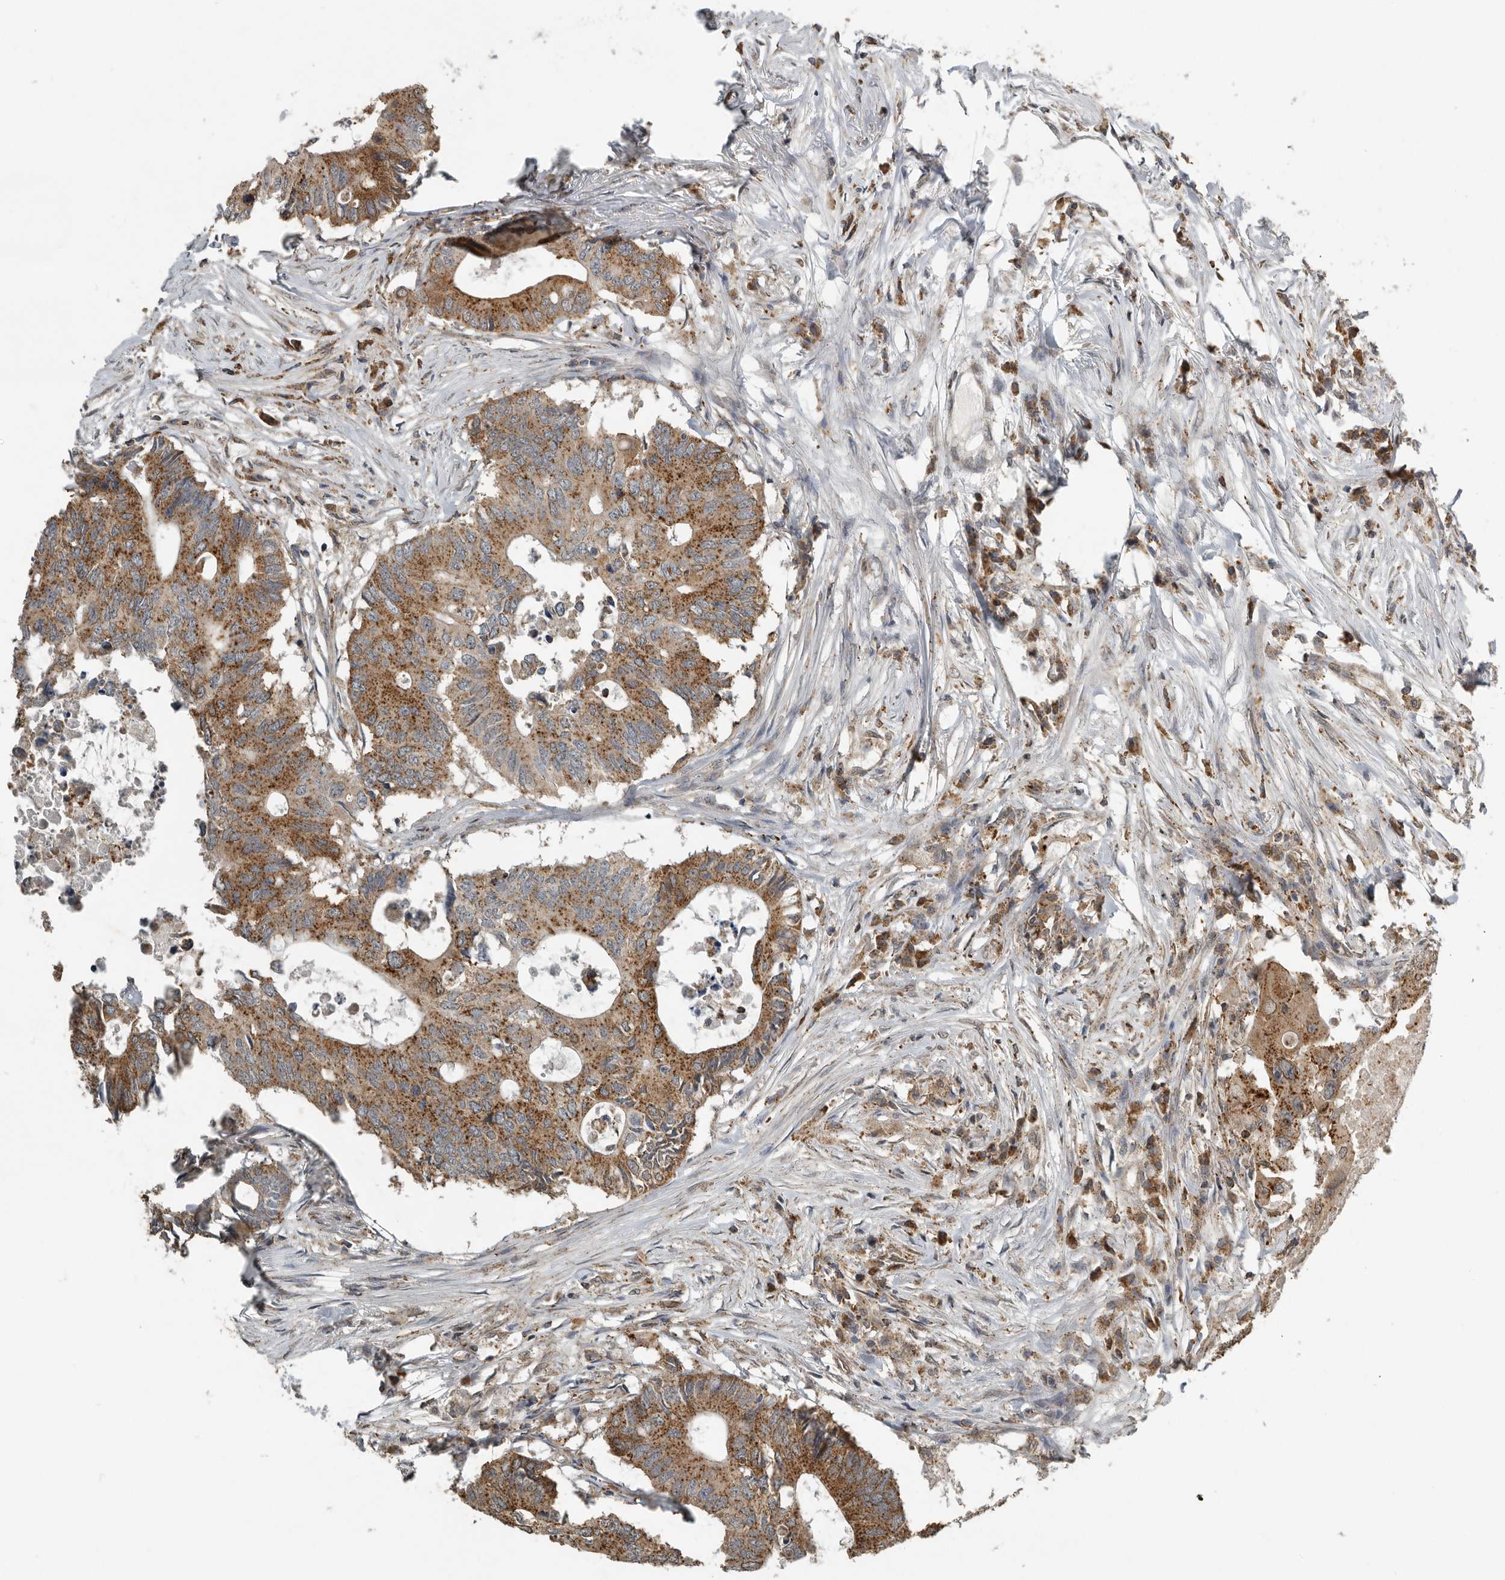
{"staining": {"intensity": "strong", "quantity": ">75%", "location": "cytoplasmic/membranous"}, "tissue": "colorectal cancer", "cell_type": "Tumor cells", "image_type": "cancer", "snomed": [{"axis": "morphology", "description": "Adenocarcinoma, NOS"}, {"axis": "topography", "description": "Colon"}], "caption": "Approximately >75% of tumor cells in colorectal cancer exhibit strong cytoplasmic/membranous protein expression as visualized by brown immunohistochemical staining.", "gene": "AFAP1", "patient": {"sex": "male", "age": 71}}